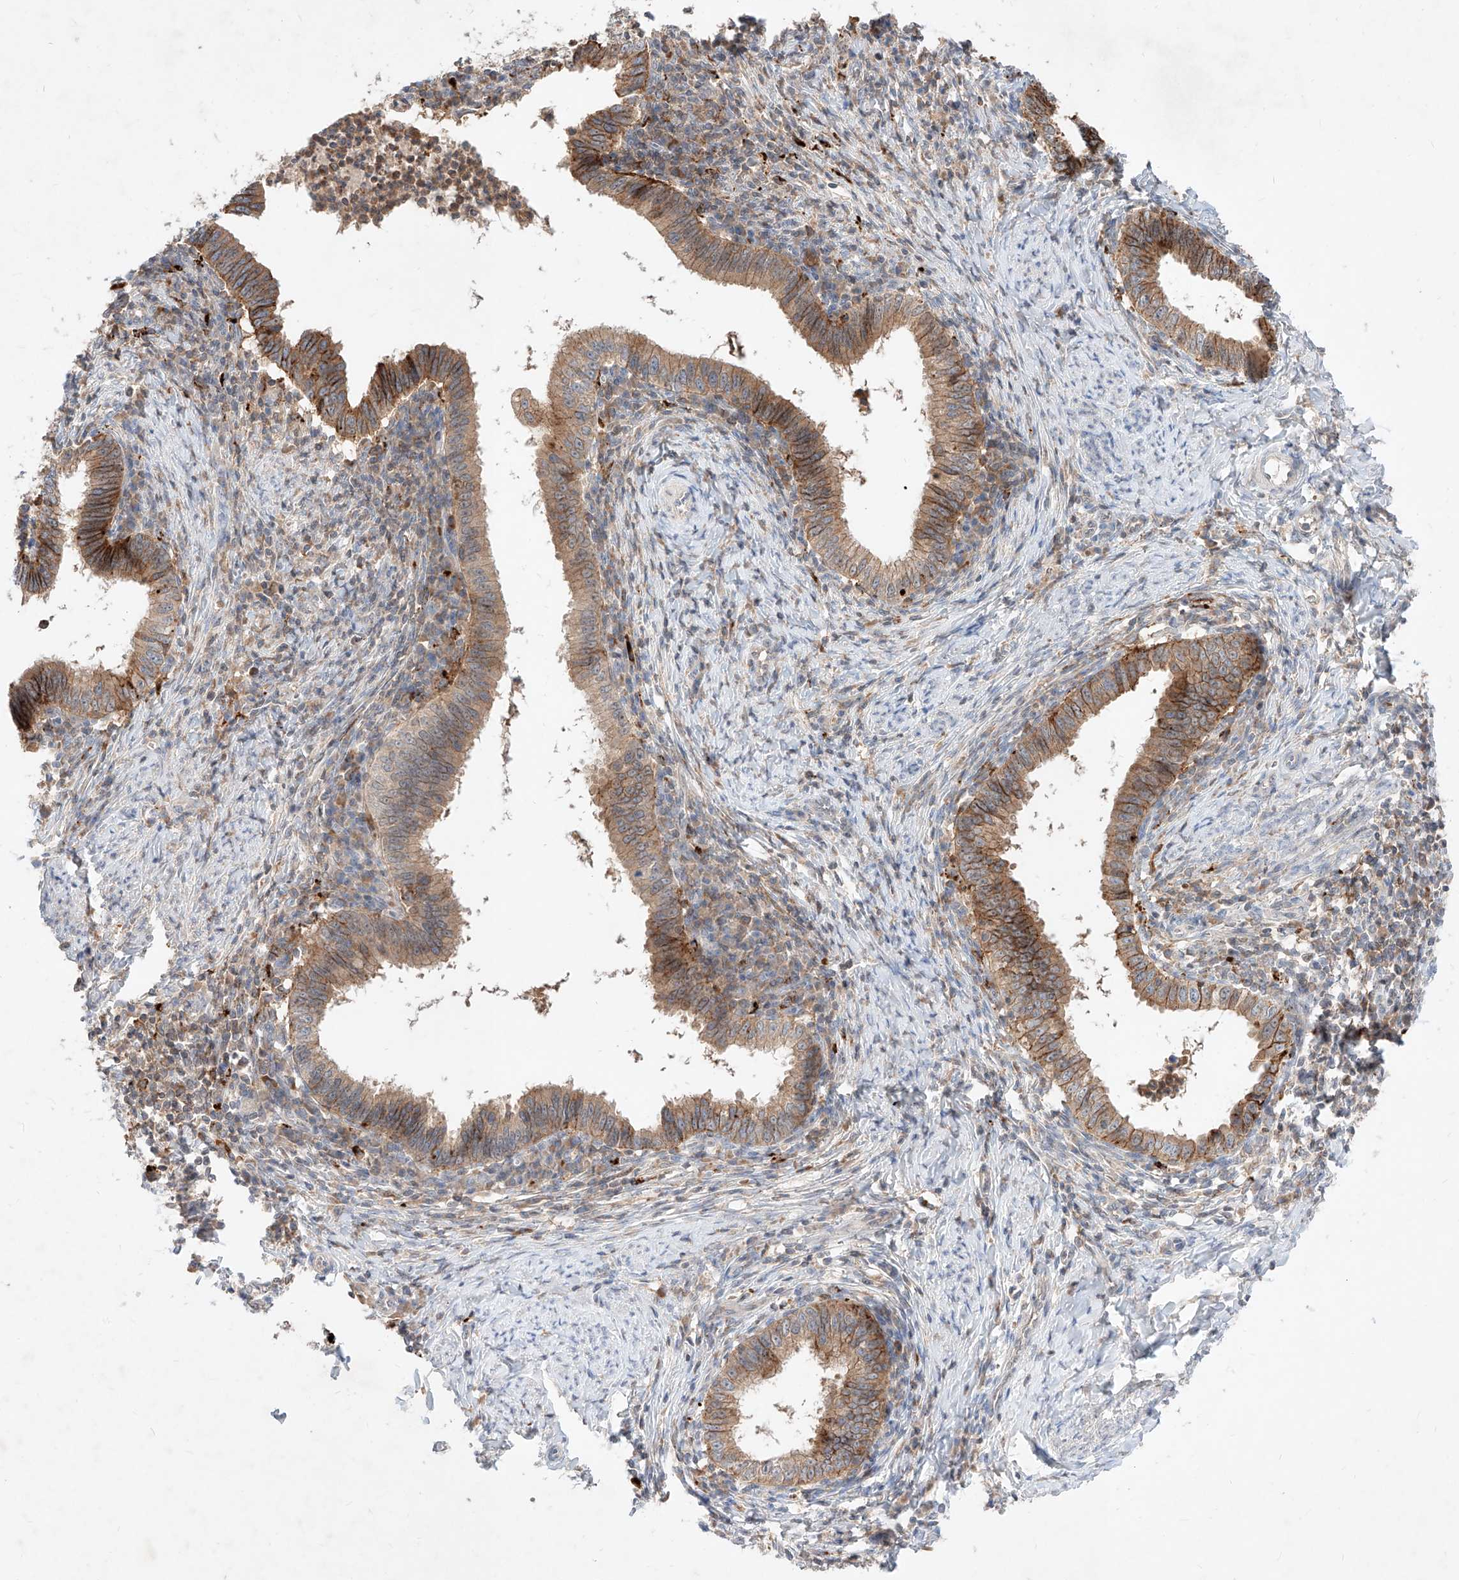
{"staining": {"intensity": "moderate", "quantity": ">75%", "location": "cytoplasmic/membranous"}, "tissue": "cervical cancer", "cell_type": "Tumor cells", "image_type": "cancer", "snomed": [{"axis": "morphology", "description": "Adenocarcinoma, NOS"}, {"axis": "topography", "description": "Cervix"}], "caption": "A histopathology image of human cervical cancer stained for a protein shows moderate cytoplasmic/membranous brown staining in tumor cells.", "gene": "TSNAX", "patient": {"sex": "female", "age": 36}}